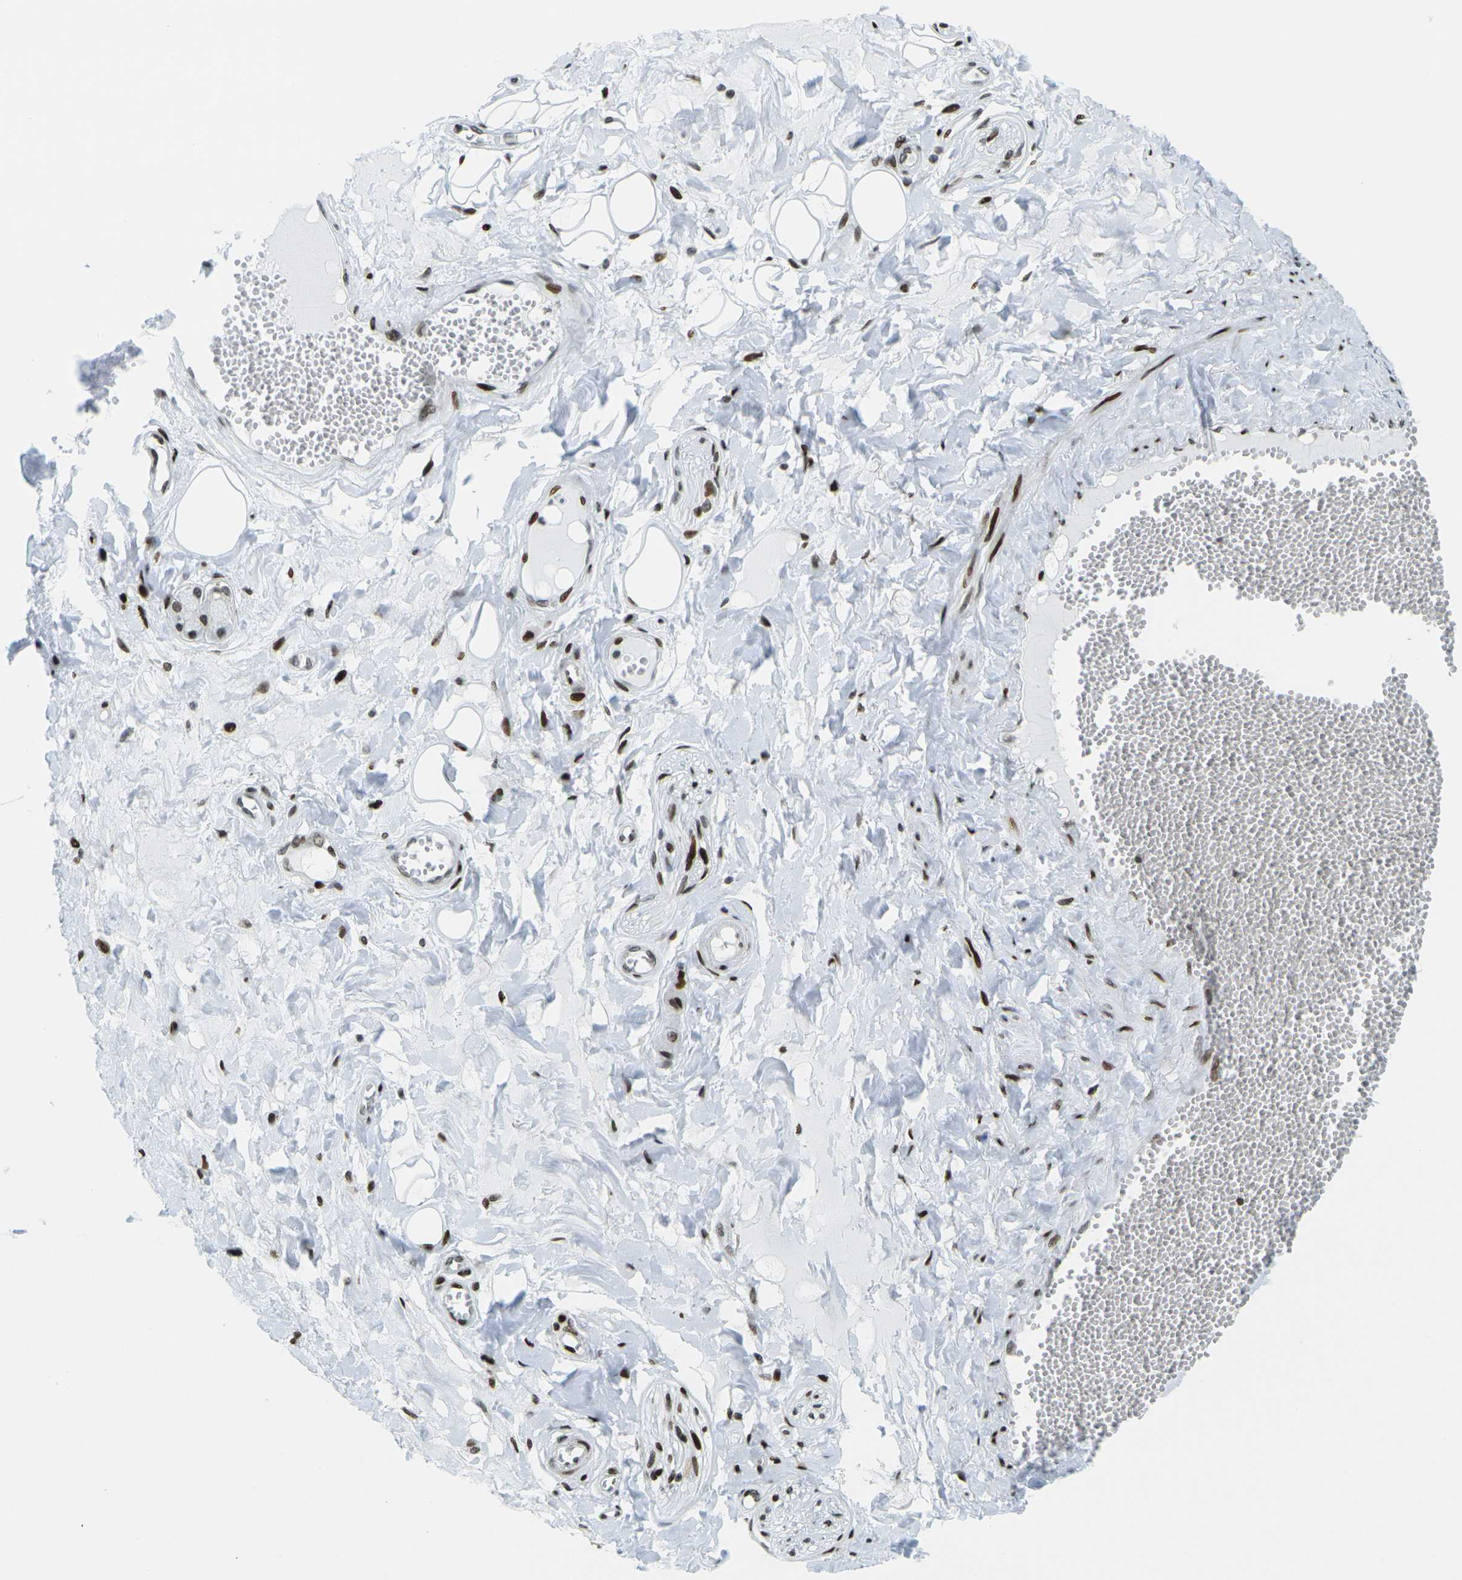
{"staining": {"intensity": "moderate", "quantity": ">75%", "location": "nuclear"}, "tissue": "adipose tissue", "cell_type": "Adipocytes", "image_type": "normal", "snomed": [{"axis": "morphology", "description": "Normal tissue, NOS"}, {"axis": "morphology", "description": "Inflammation, NOS"}, {"axis": "topography", "description": "Salivary gland"}, {"axis": "topography", "description": "Peripheral nerve tissue"}], "caption": "Human adipose tissue stained for a protein (brown) reveals moderate nuclear positive positivity in approximately >75% of adipocytes.", "gene": "H3", "patient": {"sex": "female", "age": 75}}